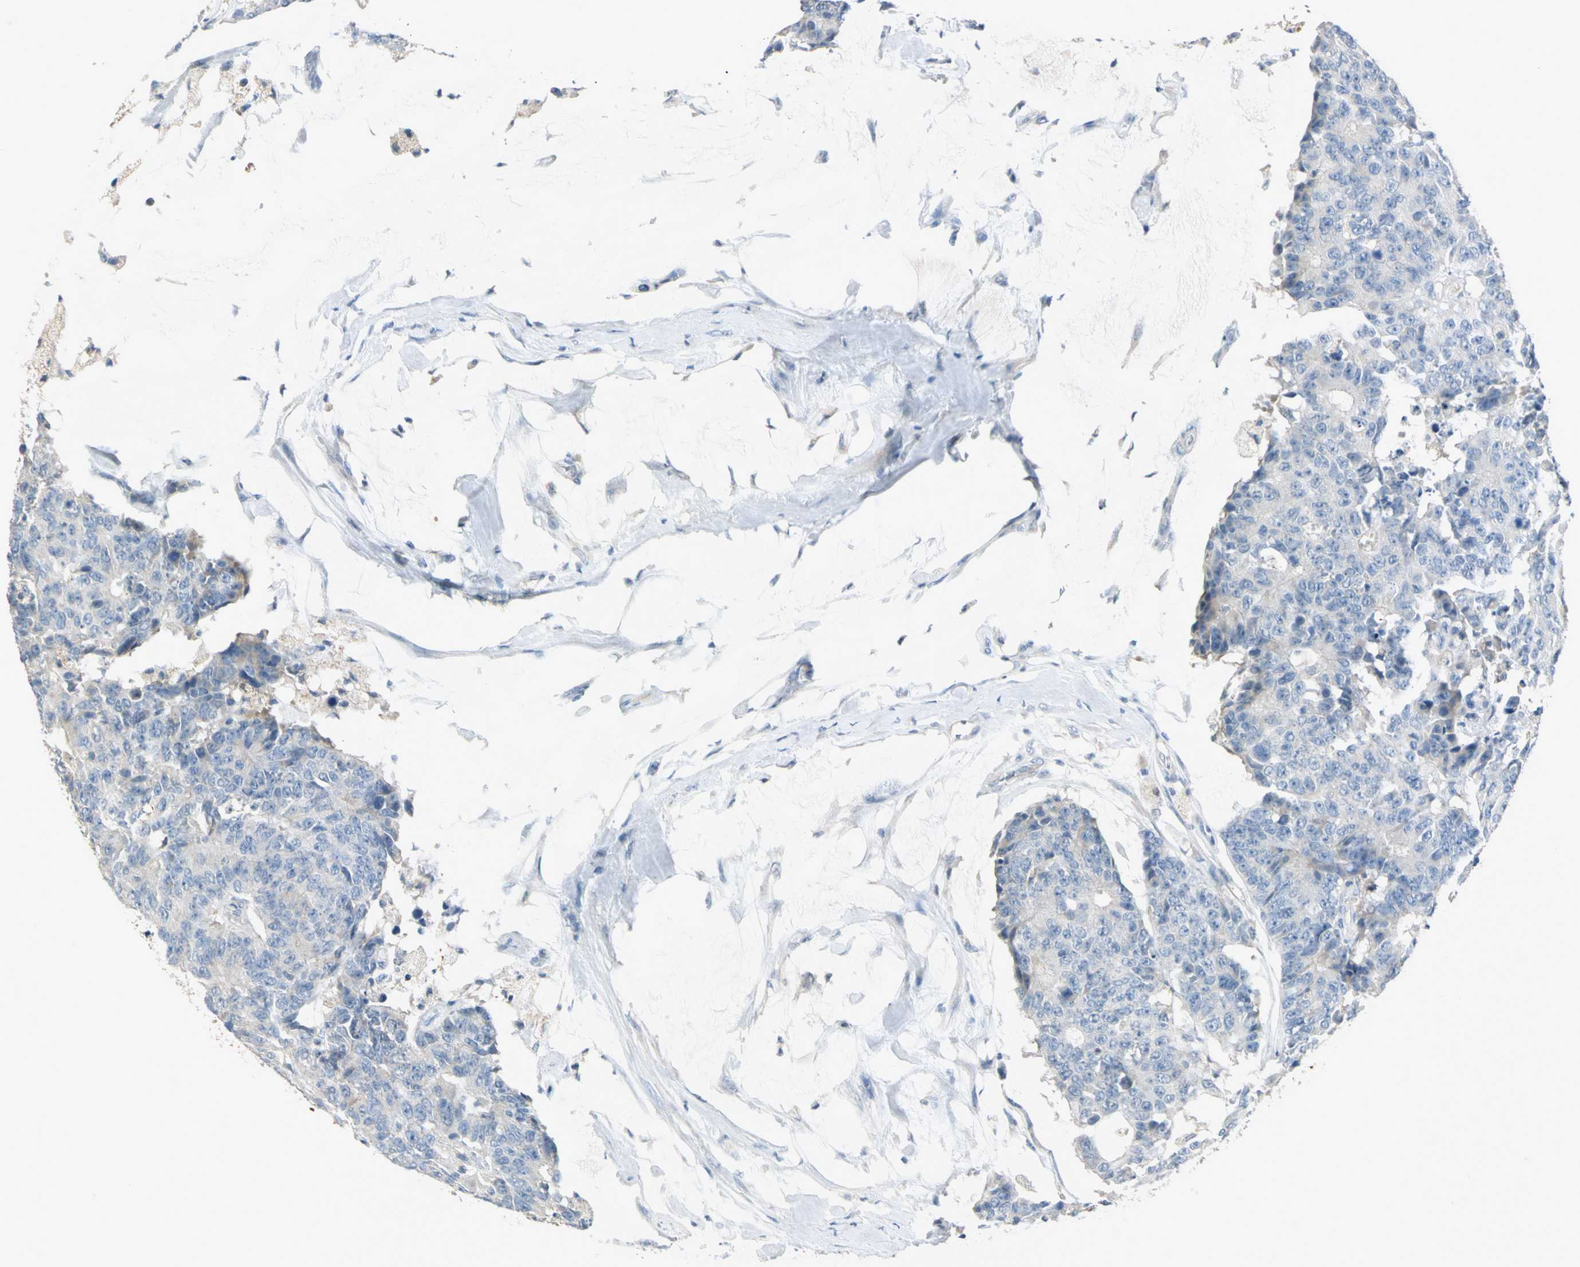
{"staining": {"intensity": "negative", "quantity": "none", "location": "none"}, "tissue": "colorectal cancer", "cell_type": "Tumor cells", "image_type": "cancer", "snomed": [{"axis": "morphology", "description": "Adenocarcinoma, NOS"}, {"axis": "topography", "description": "Colon"}], "caption": "Colorectal cancer (adenocarcinoma) was stained to show a protein in brown. There is no significant positivity in tumor cells.", "gene": "PROC", "patient": {"sex": "female", "age": 86}}